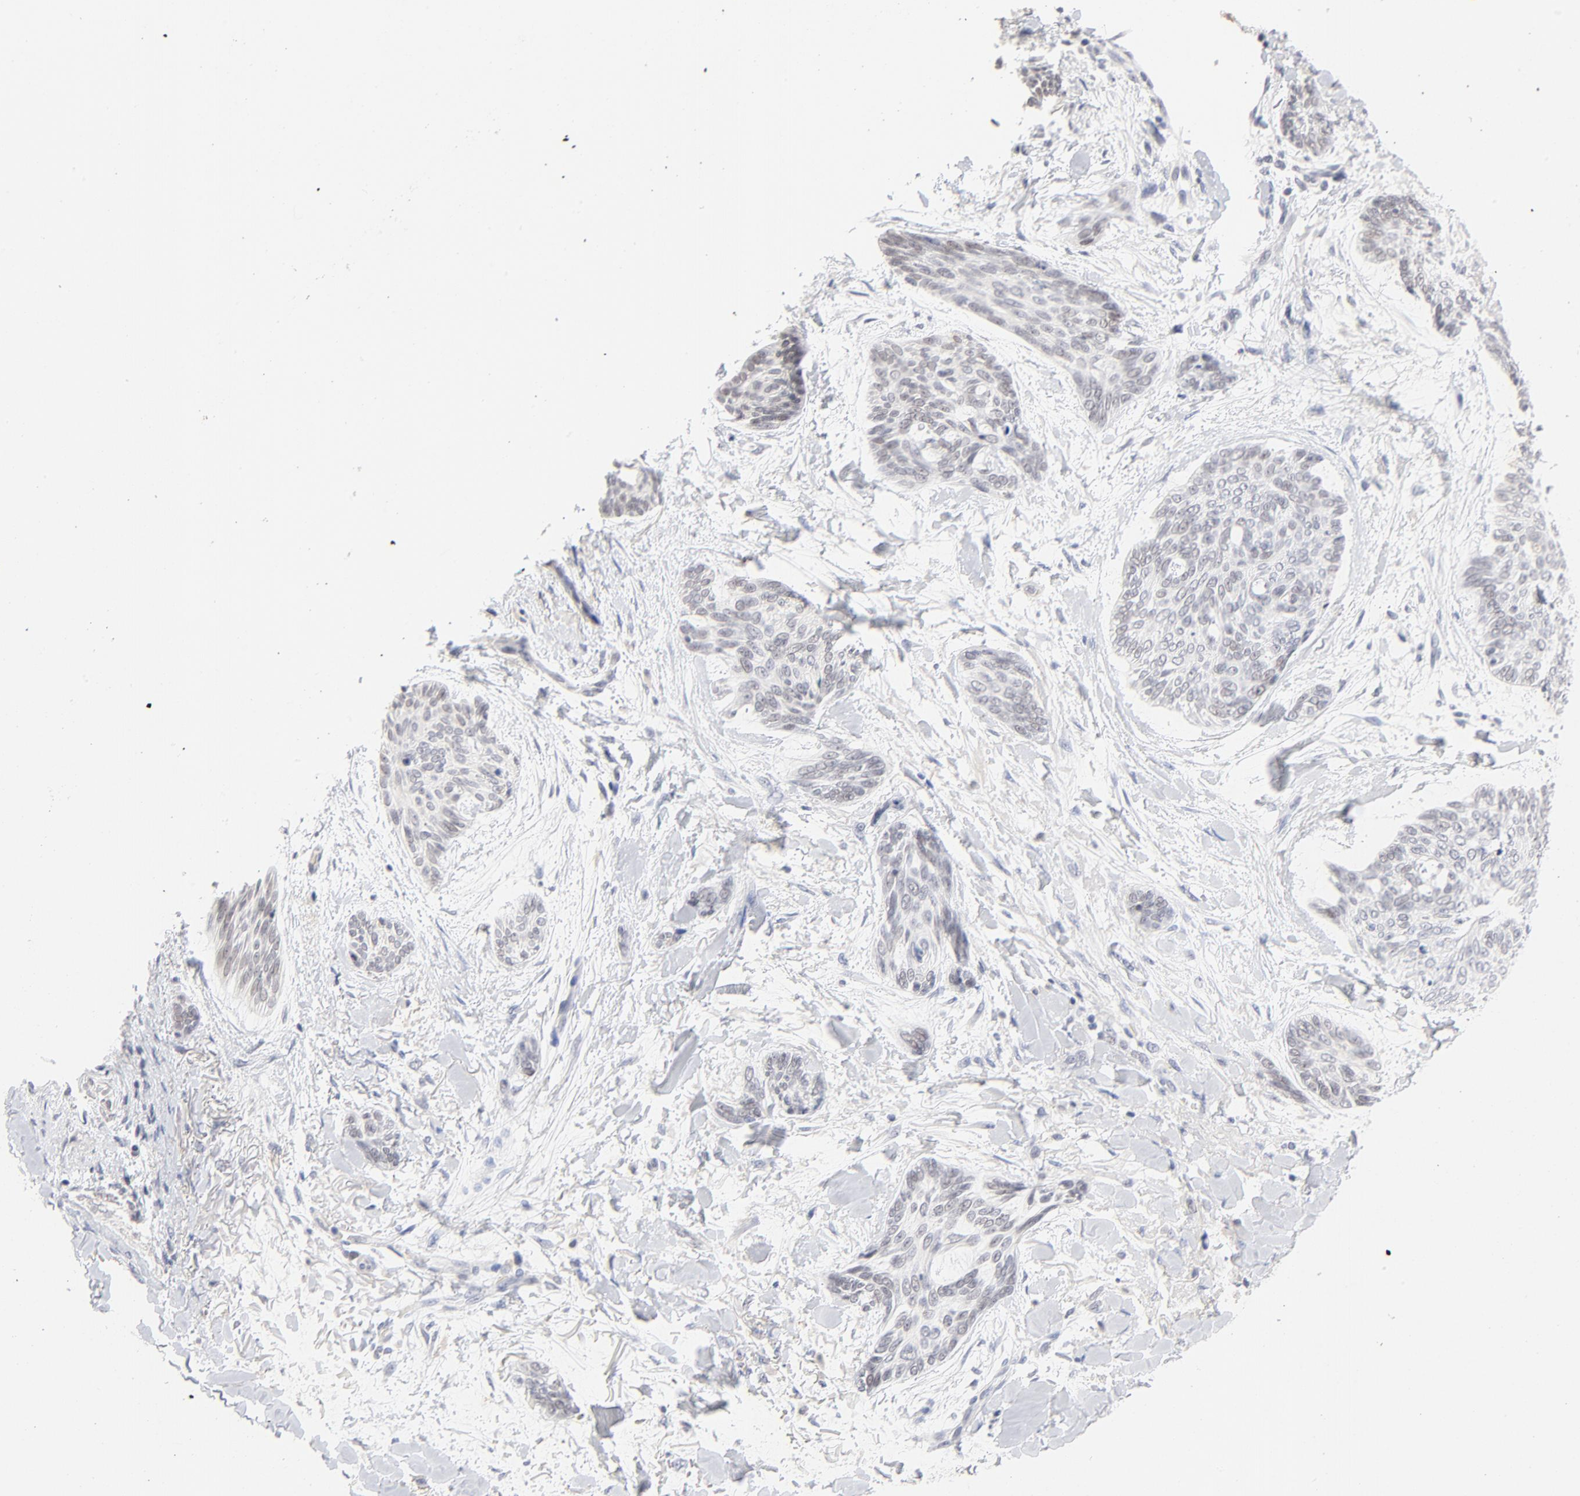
{"staining": {"intensity": "weak", "quantity": "<25%", "location": "nuclear"}, "tissue": "skin cancer", "cell_type": "Tumor cells", "image_type": "cancer", "snomed": [{"axis": "morphology", "description": "Normal tissue, NOS"}, {"axis": "morphology", "description": "Basal cell carcinoma"}, {"axis": "topography", "description": "Skin"}], "caption": "This is an immunohistochemistry micrograph of human skin cancer (basal cell carcinoma). There is no expression in tumor cells.", "gene": "ORC2", "patient": {"sex": "female", "age": 71}}